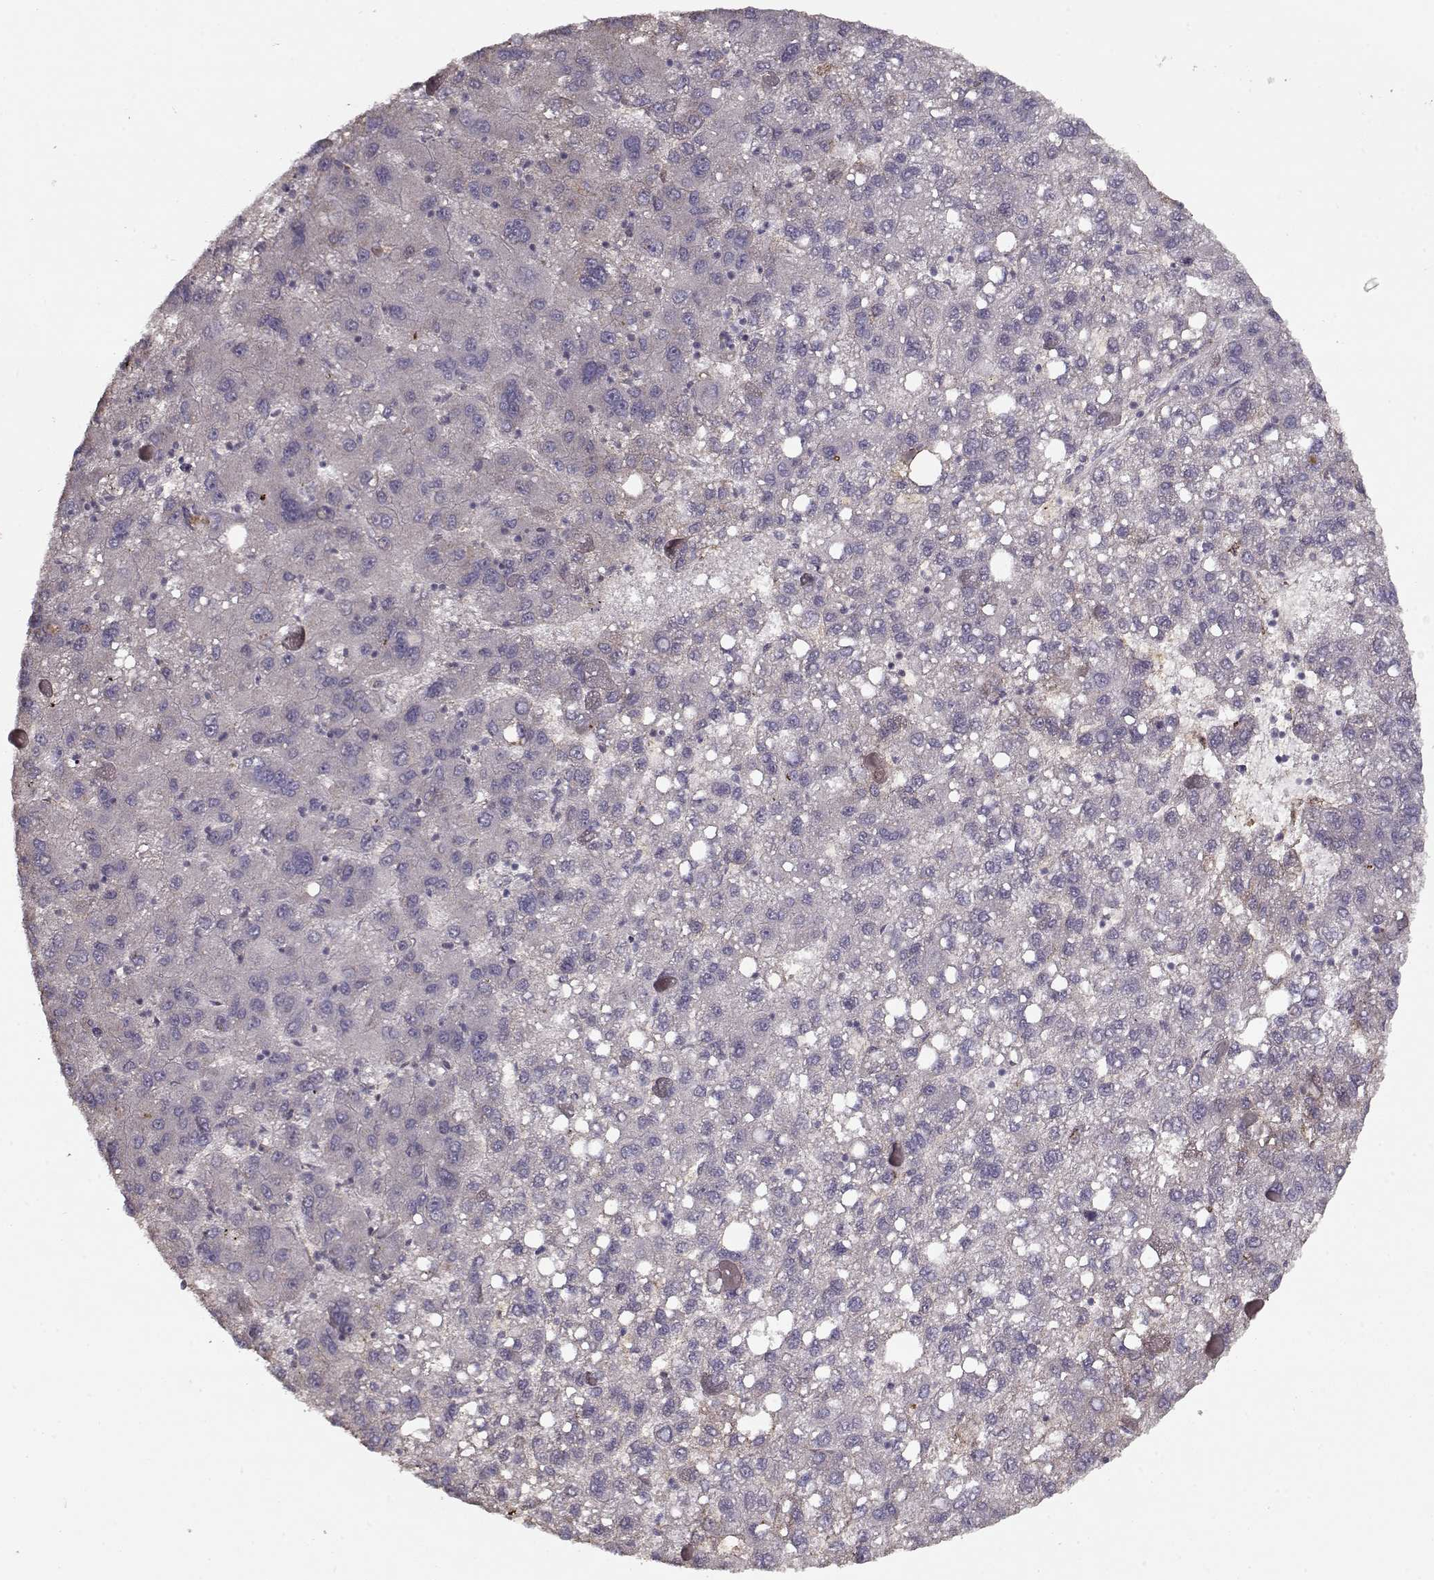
{"staining": {"intensity": "negative", "quantity": "none", "location": "none"}, "tissue": "liver cancer", "cell_type": "Tumor cells", "image_type": "cancer", "snomed": [{"axis": "morphology", "description": "Carcinoma, Hepatocellular, NOS"}, {"axis": "topography", "description": "Liver"}], "caption": "The immunohistochemistry (IHC) micrograph has no significant expression in tumor cells of liver cancer (hepatocellular carcinoma) tissue.", "gene": "LAMA2", "patient": {"sex": "female", "age": 82}}